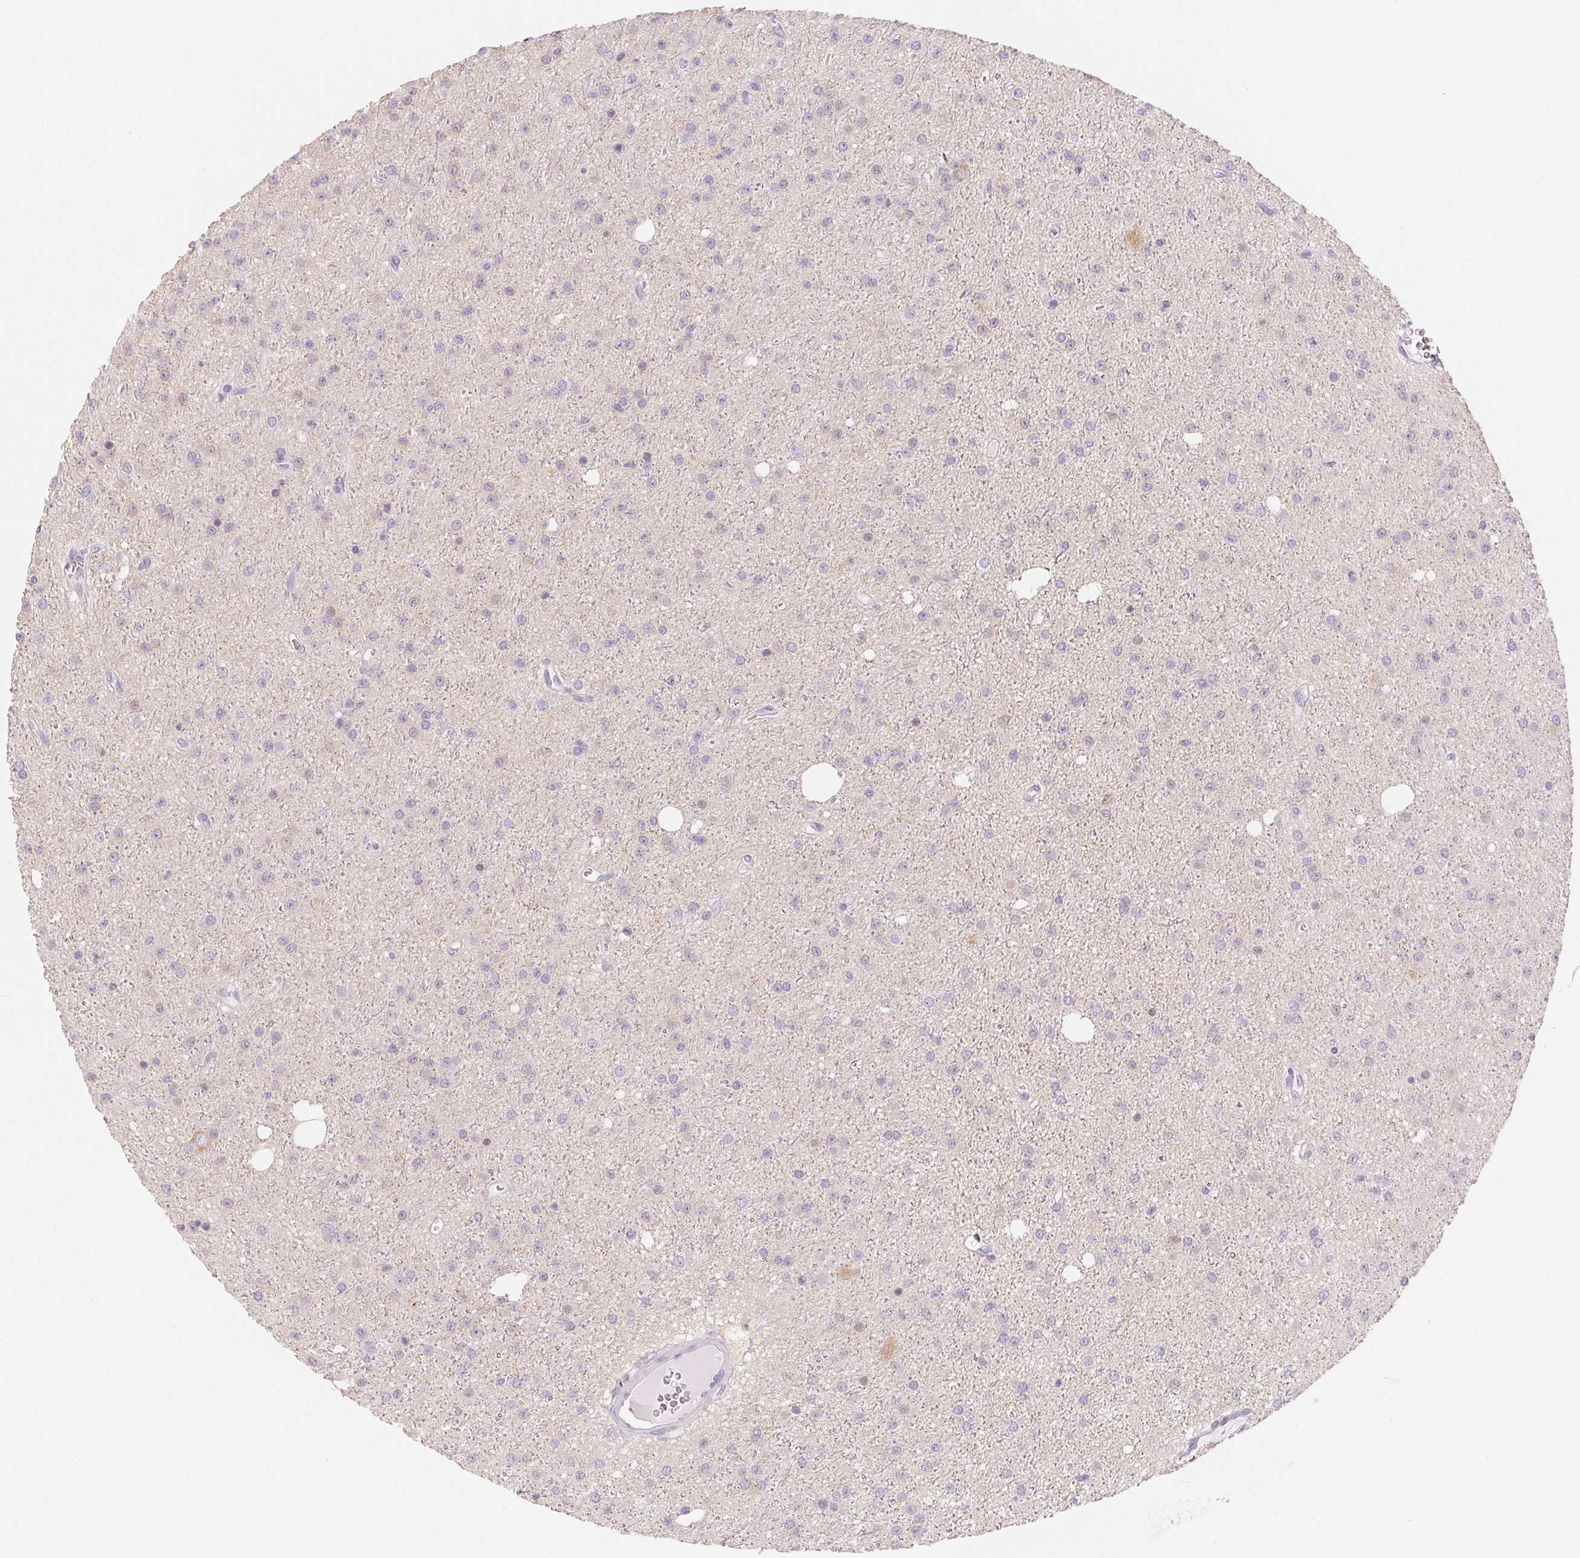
{"staining": {"intensity": "negative", "quantity": "none", "location": "none"}, "tissue": "glioma", "cell_type": "Tumor cells", "image_type": "cancer", "snomed": [{"axis": "morphology", "description": "Glioma, malignant, Low grade"}, {"axis": "topography", "description": "Brain"}], "caption": "The immunohistochemistry histopathology image has no significant positivity in tumor cells of malignant glioma (low-grade) tissue.", "gene": "SH3GL2", "patient": {"sex": "male", "age": 27}}